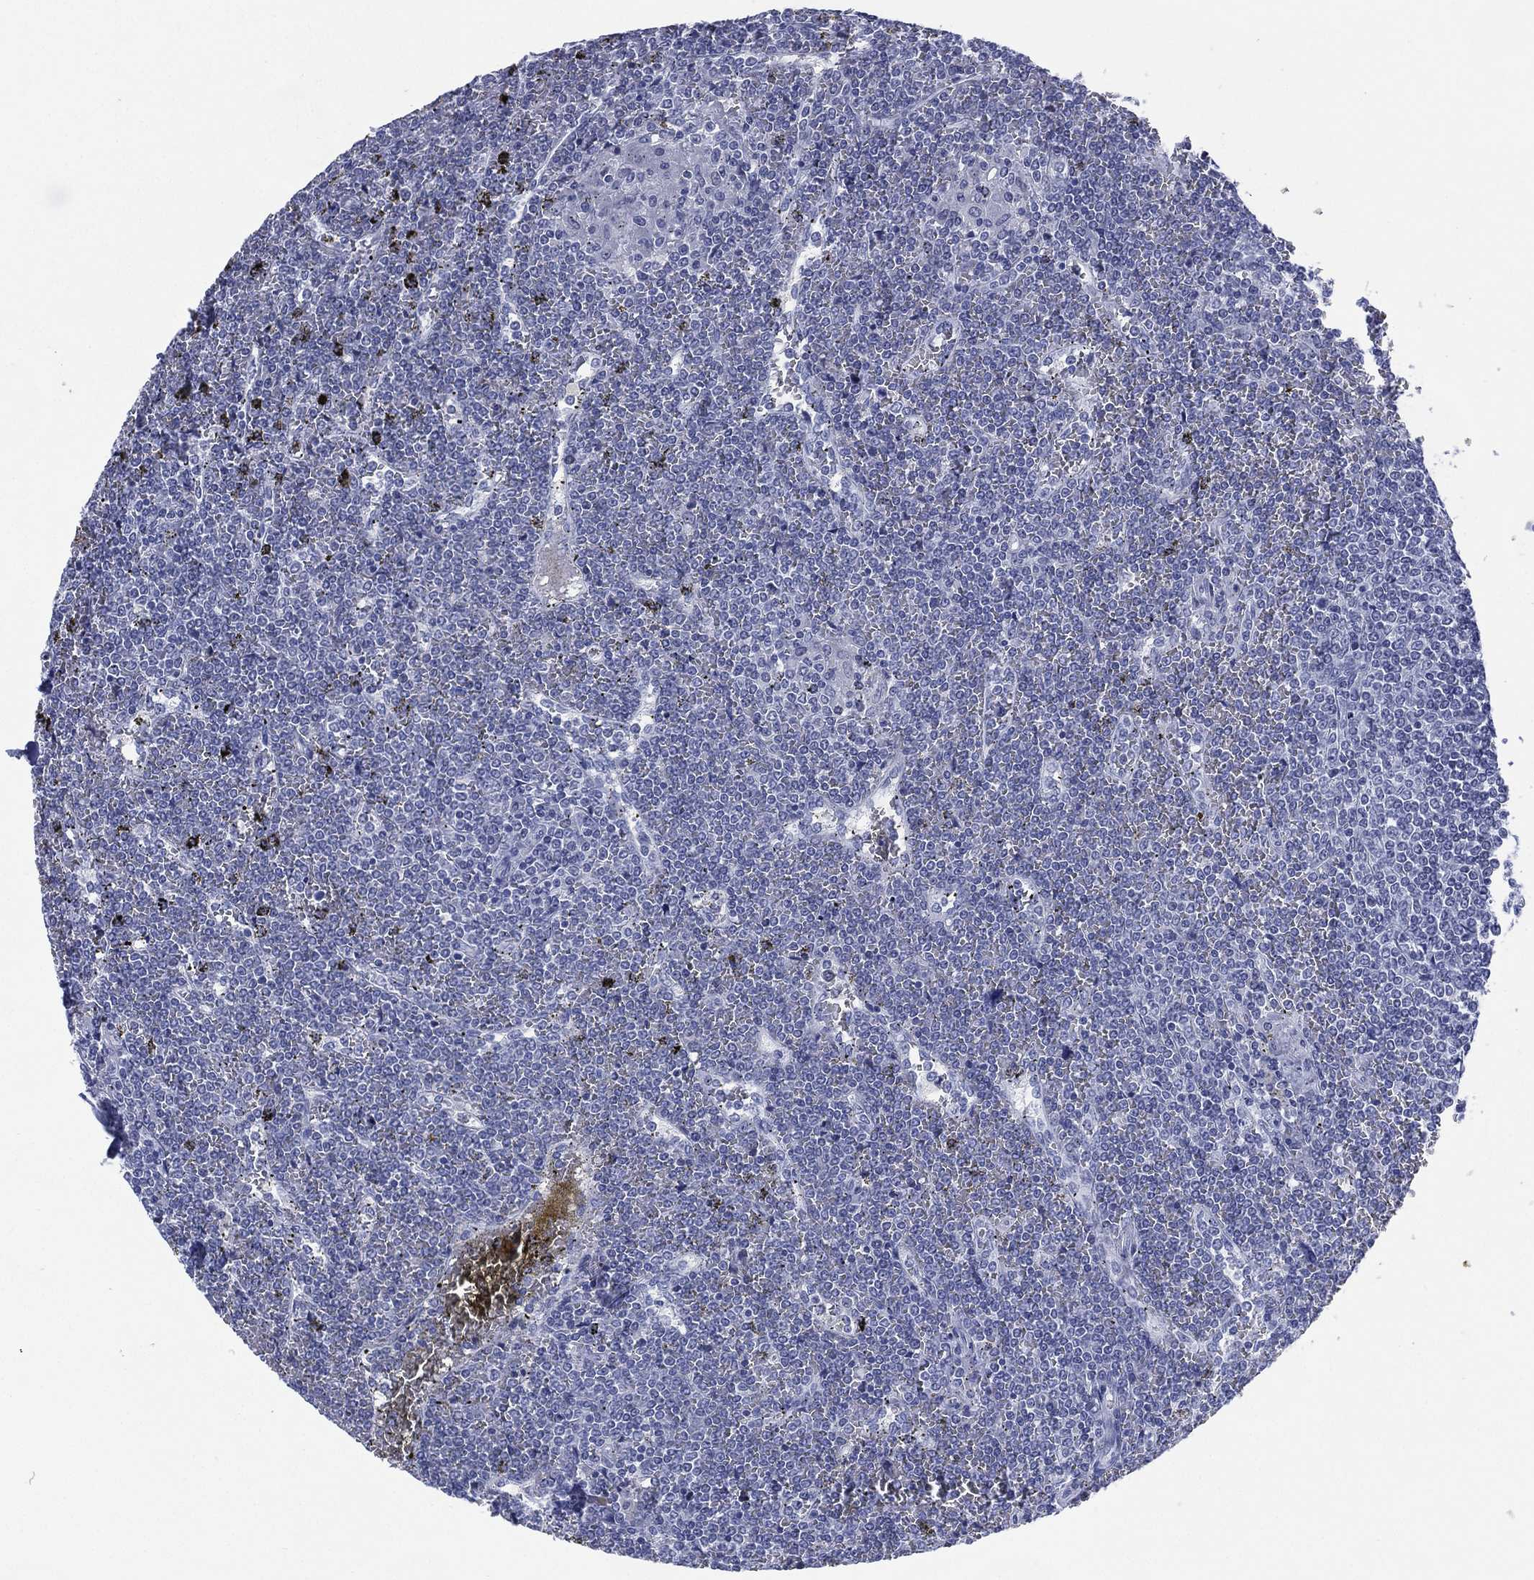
{"staining": {"intensity": "negative", "quantity": "none", "location": "none"}, "tissue": "lymphoma", "cell_type": "Tumor cells", "image_type": "cancer", "snomed": [{"axis": "morphology", "description": "Malignant lymphoma, non-Hodgkin's type, Low grade"}, {"axis": "topography", "description": "Spleen"}], "caption": "This is a micrograph of immunohistochemistry staining of lymphoma, which shows no positivity in tumor cells. (Stains: DAB IHC with hematoxylin counter stain, Microscopy: brightfield microscopy at high magnification).", "gene": "TMEM247", "patient": {"sex": "female", "age": 19}}